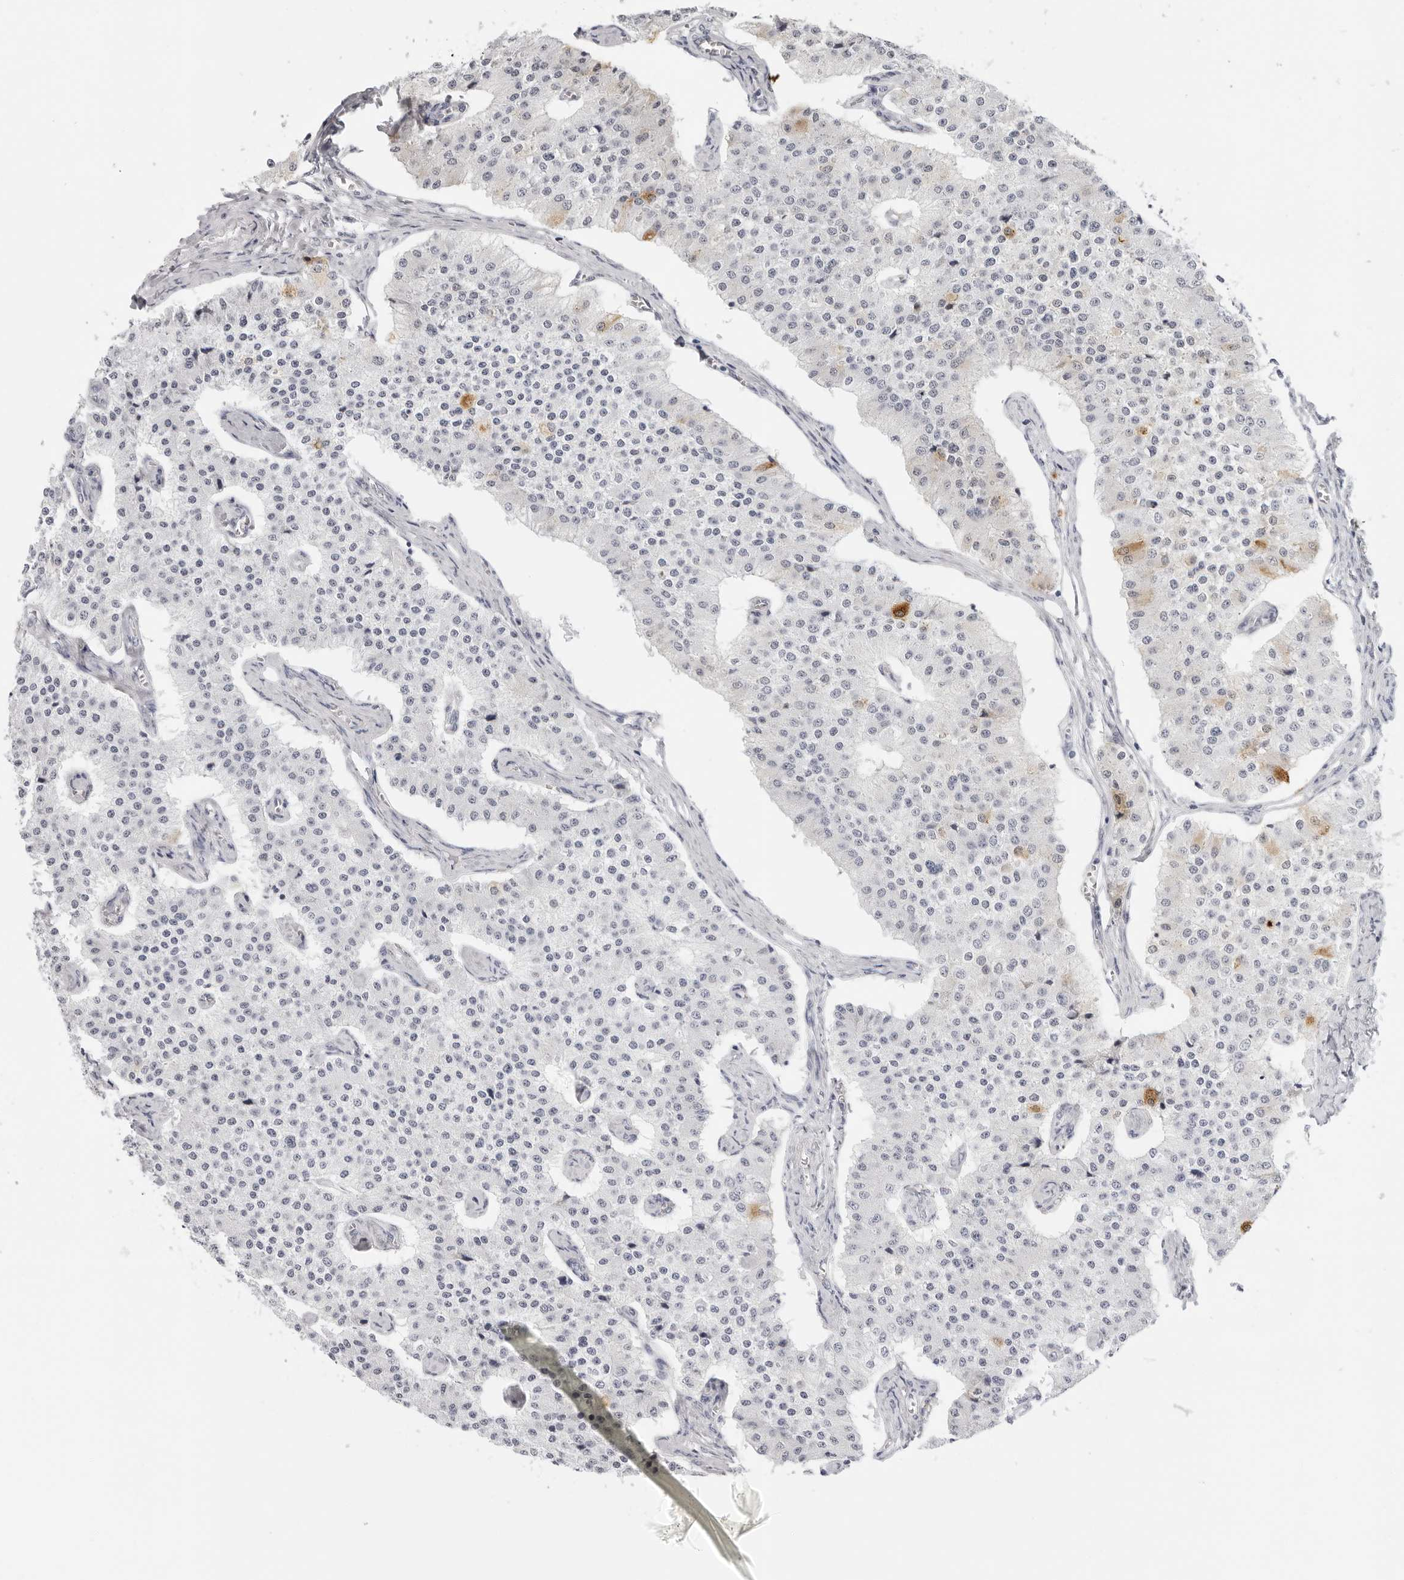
{"staining": {"intensity": "negative", "quantity": "none", "location": "none"}, "tissue": "carcinoid", "cell_type": "Tumor cells", "image_type": "cancer", "snomed": [{"axis": "morphology", "description": "Carcinoid, malignant, NOS"}, {"axis": "topography", "description": "Colon"}], "caption": "This is an IHC image of carcinoid. There is no staining in tumor cells.", "gene": "CST5", "patient": {"sex": "female", "age": 52}}